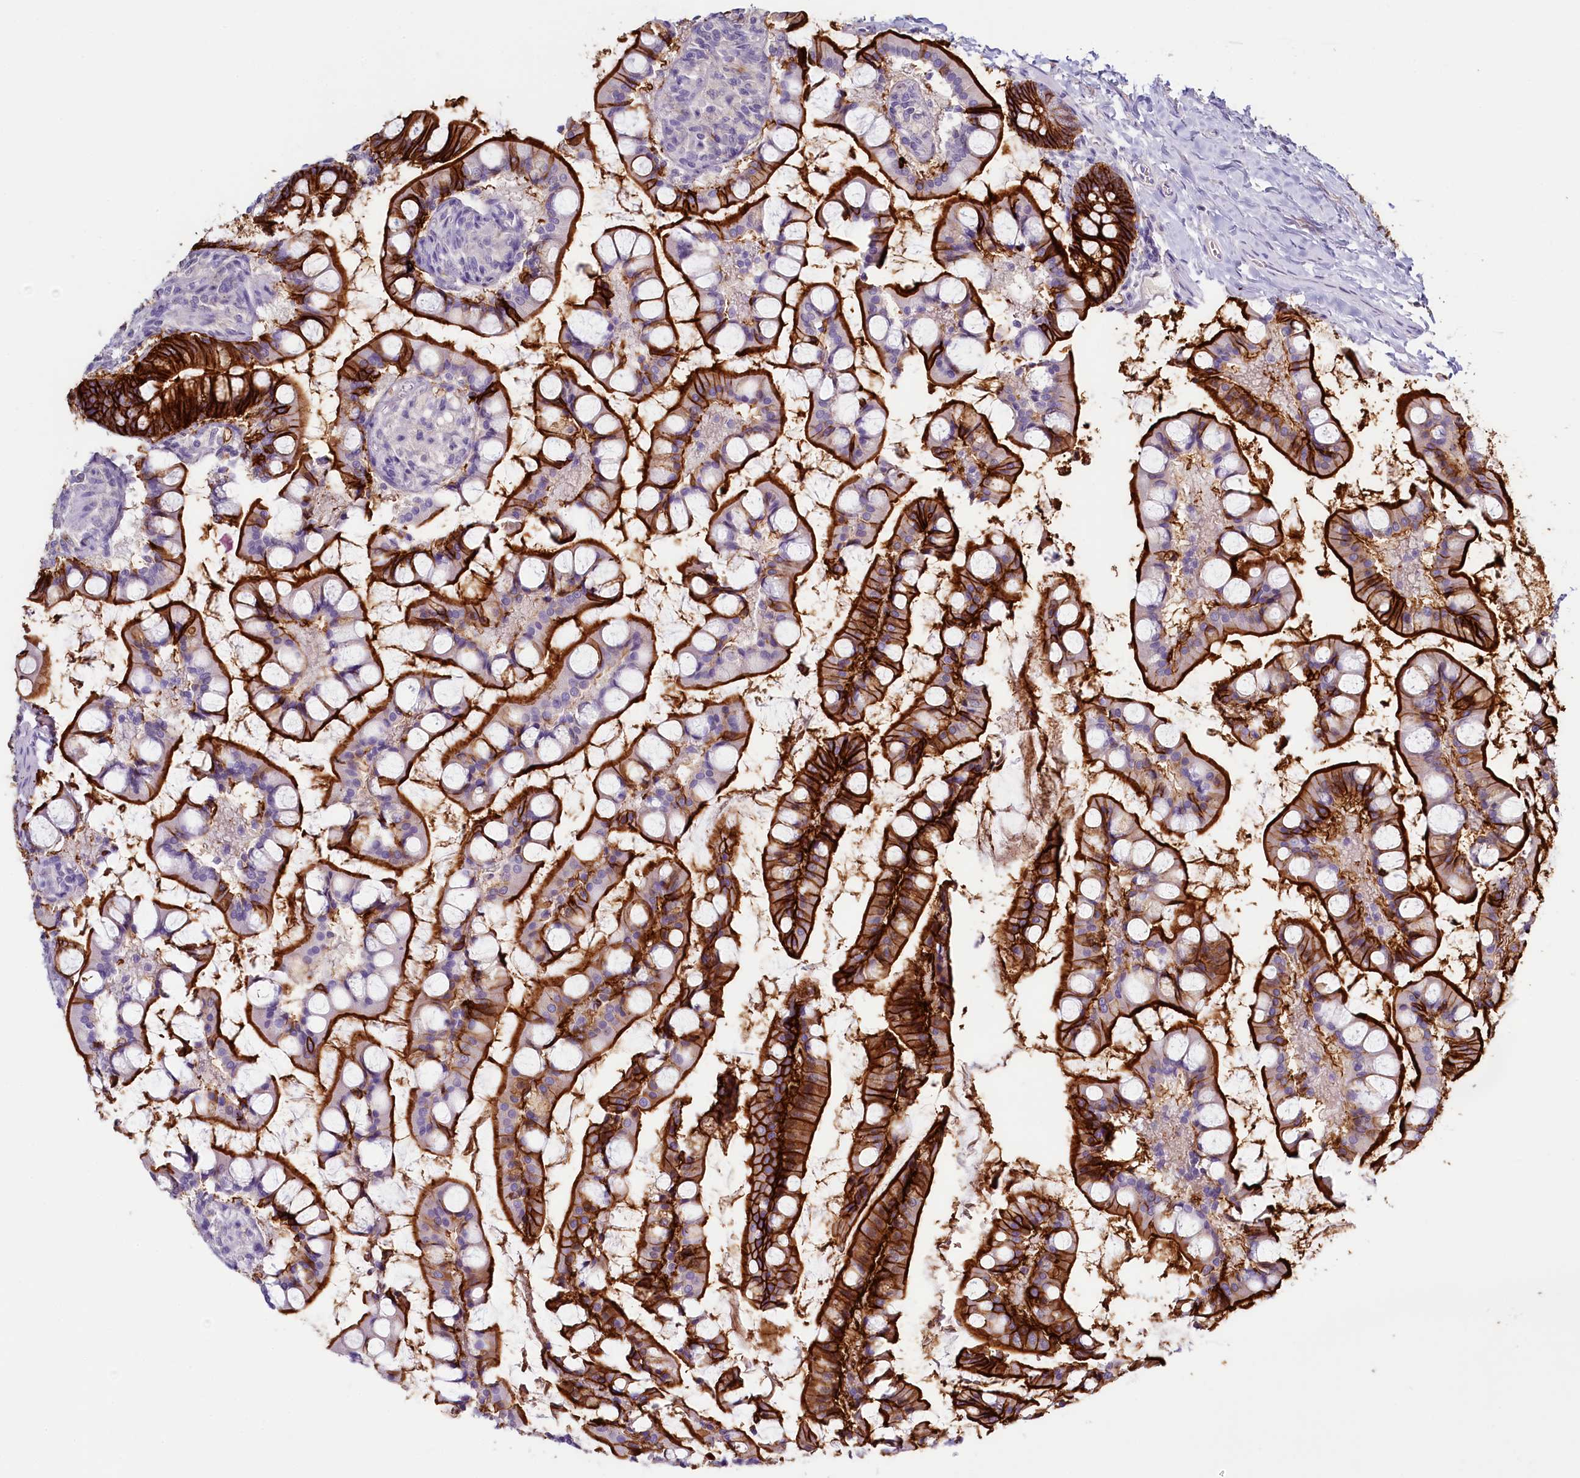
{"staining": {"intensity": "strong", "quantity": ">75%", "location": "cytoplasmic/membranous"}, "tissue": "small intestine", "cell_type": "Glandular cells", "image_type": "normal", "snomed": [{"axis": "morphology", "description": "Normal tissue, NOS"}, {"axis": "topography", "description": "Small intestine"}], "caption": "Immunohistochemical staining of benign small intestine demonstrates strong cytoplasmic/membranous protein positivity in approximately >75% of glandular cells.", "gene": "PDE6D", "patient": {"sex": "male", "age": 52}}